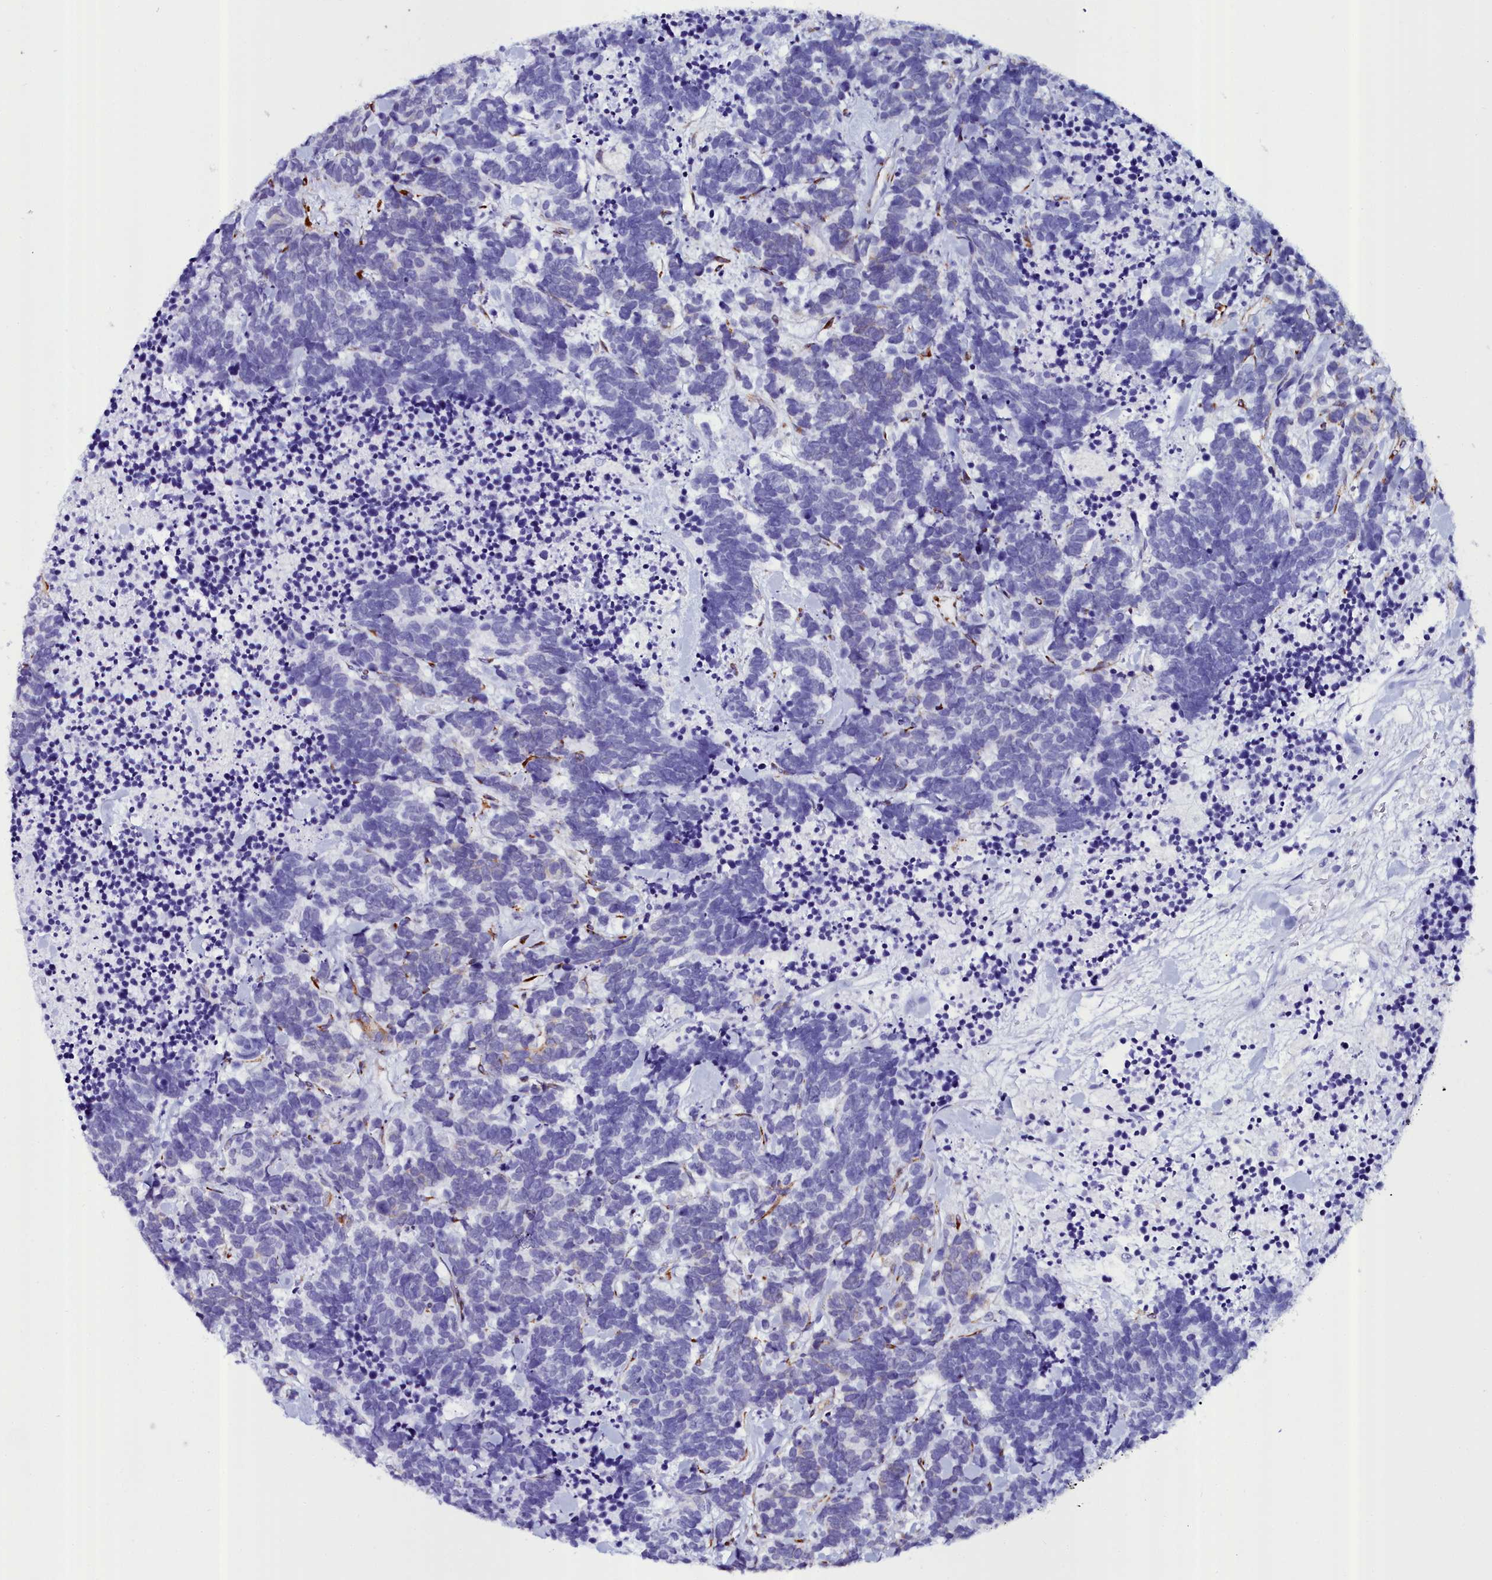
{"staining": {"intensity": "negative", "quantity": "none", "location": "none"}, "tissue": "carcinoid", "cell_type": "Tumor cells", "image_type": "cancer", "snomed": [{"axis": "morphology", "description": "Carcinoma, NOS"}, {"axis": "morphology", "description": "Carcinoid, malignant, NOS"}, {"axis": "topography", "description": "Prostate"}], "caption": "IHC histopathology image of neoplastic tissue: human malignant carcinoid stained with DAB demonstrates no significant protein expression in tumor cells. (Stains: DAB IHC with hematoxylin counter stain, Microscopy: brightfield microscopy at high magnification).", "gene": "TXNDC5", "patient": {"sex": "male", "age": 57}}